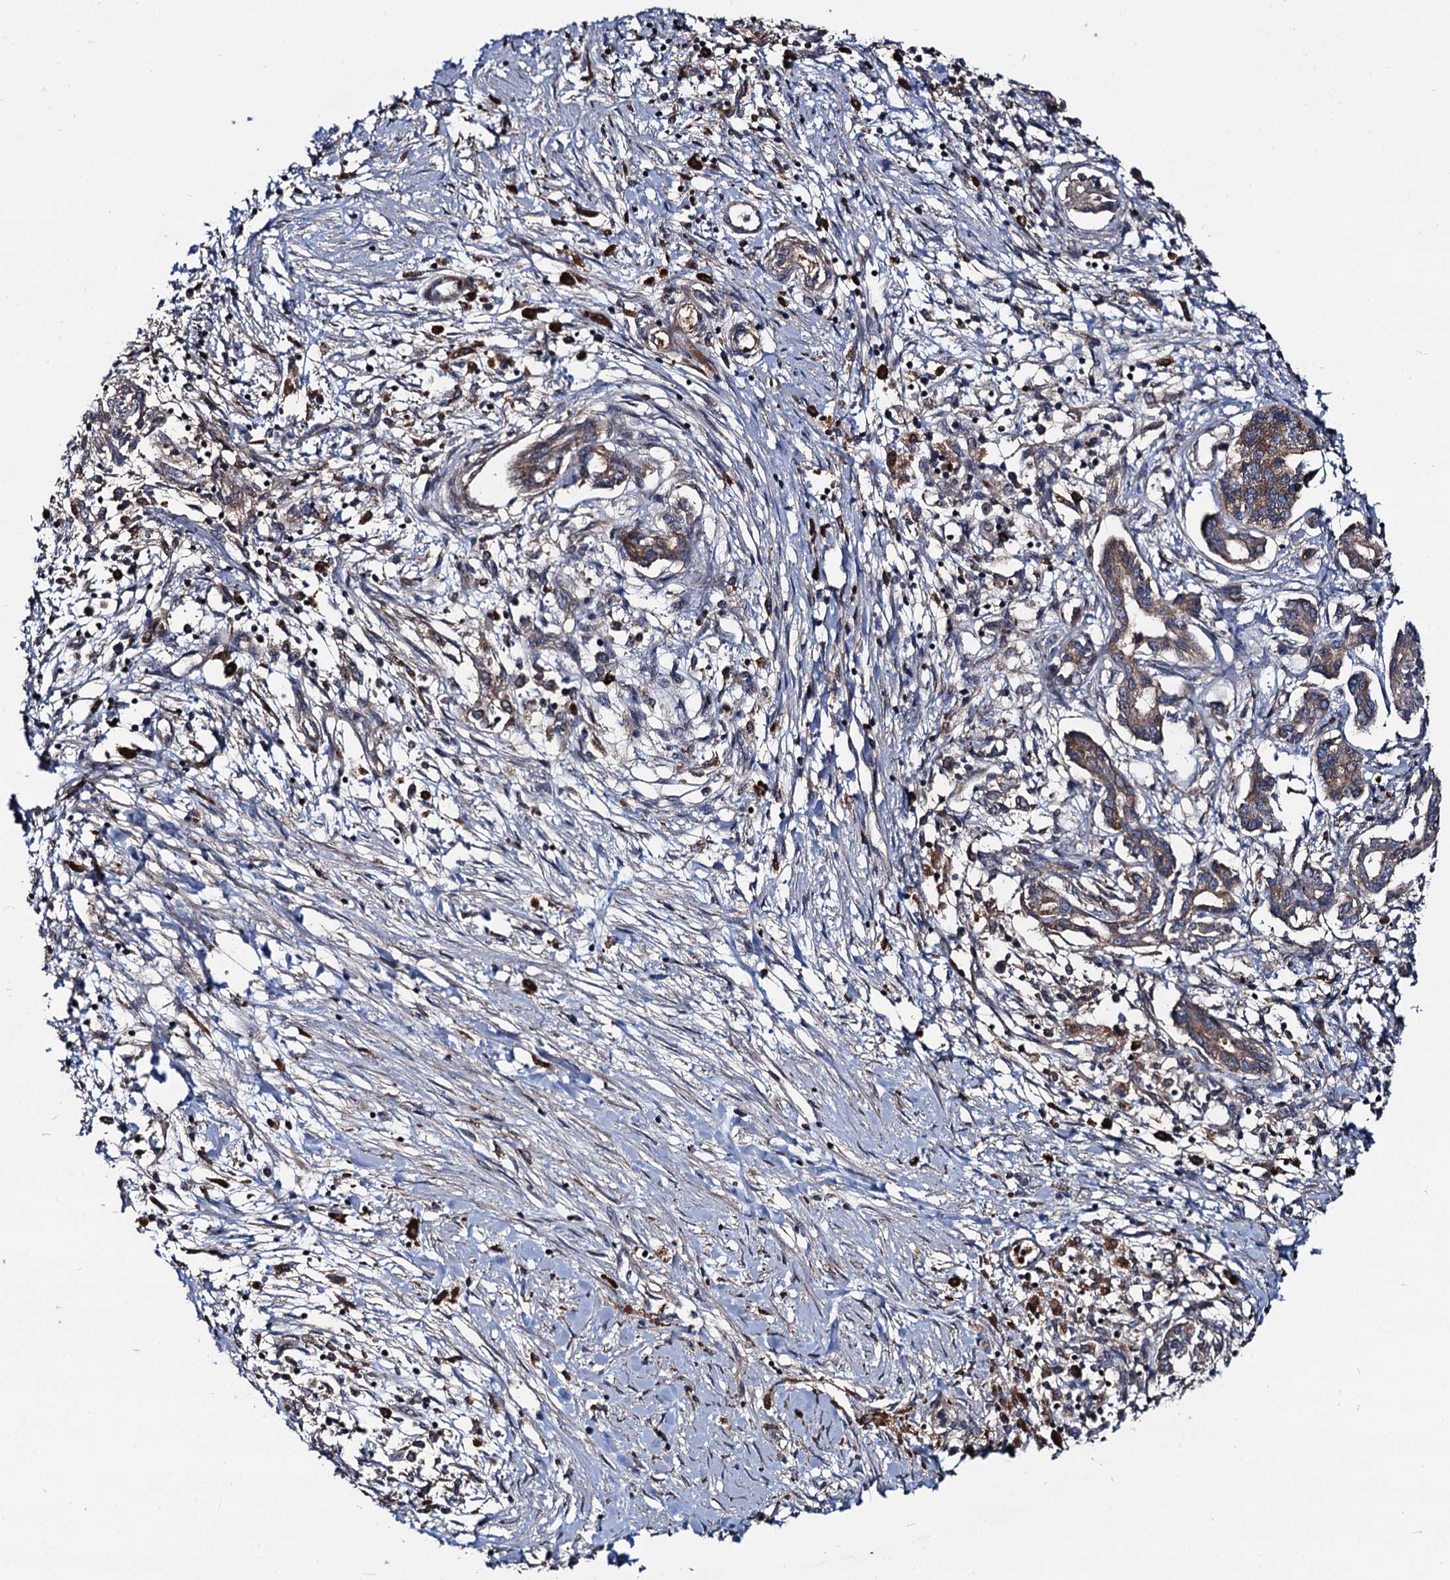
{"staining": {"intensity": "weak", "quantity": ">75%", "location": "cytoplasmic/membranous"}, "tissue": "pancreatic cancer", "cell_type": "Tumor cells", "image_type": "cancer", "snomed": [{"axis": "morphology", "description": "Adenocarcinoma, NOS"}, {"axis": "topography", "description": "Pancreas"}], "caption": "Protein staining of pancreatic cancer (adenocarcinoma) tissue demonstrates weak cytoplasmic/membranous expression in about >75% of tumor cells.", "gene": "KXD1", "patient": {"sex": "female", "age": 50}}